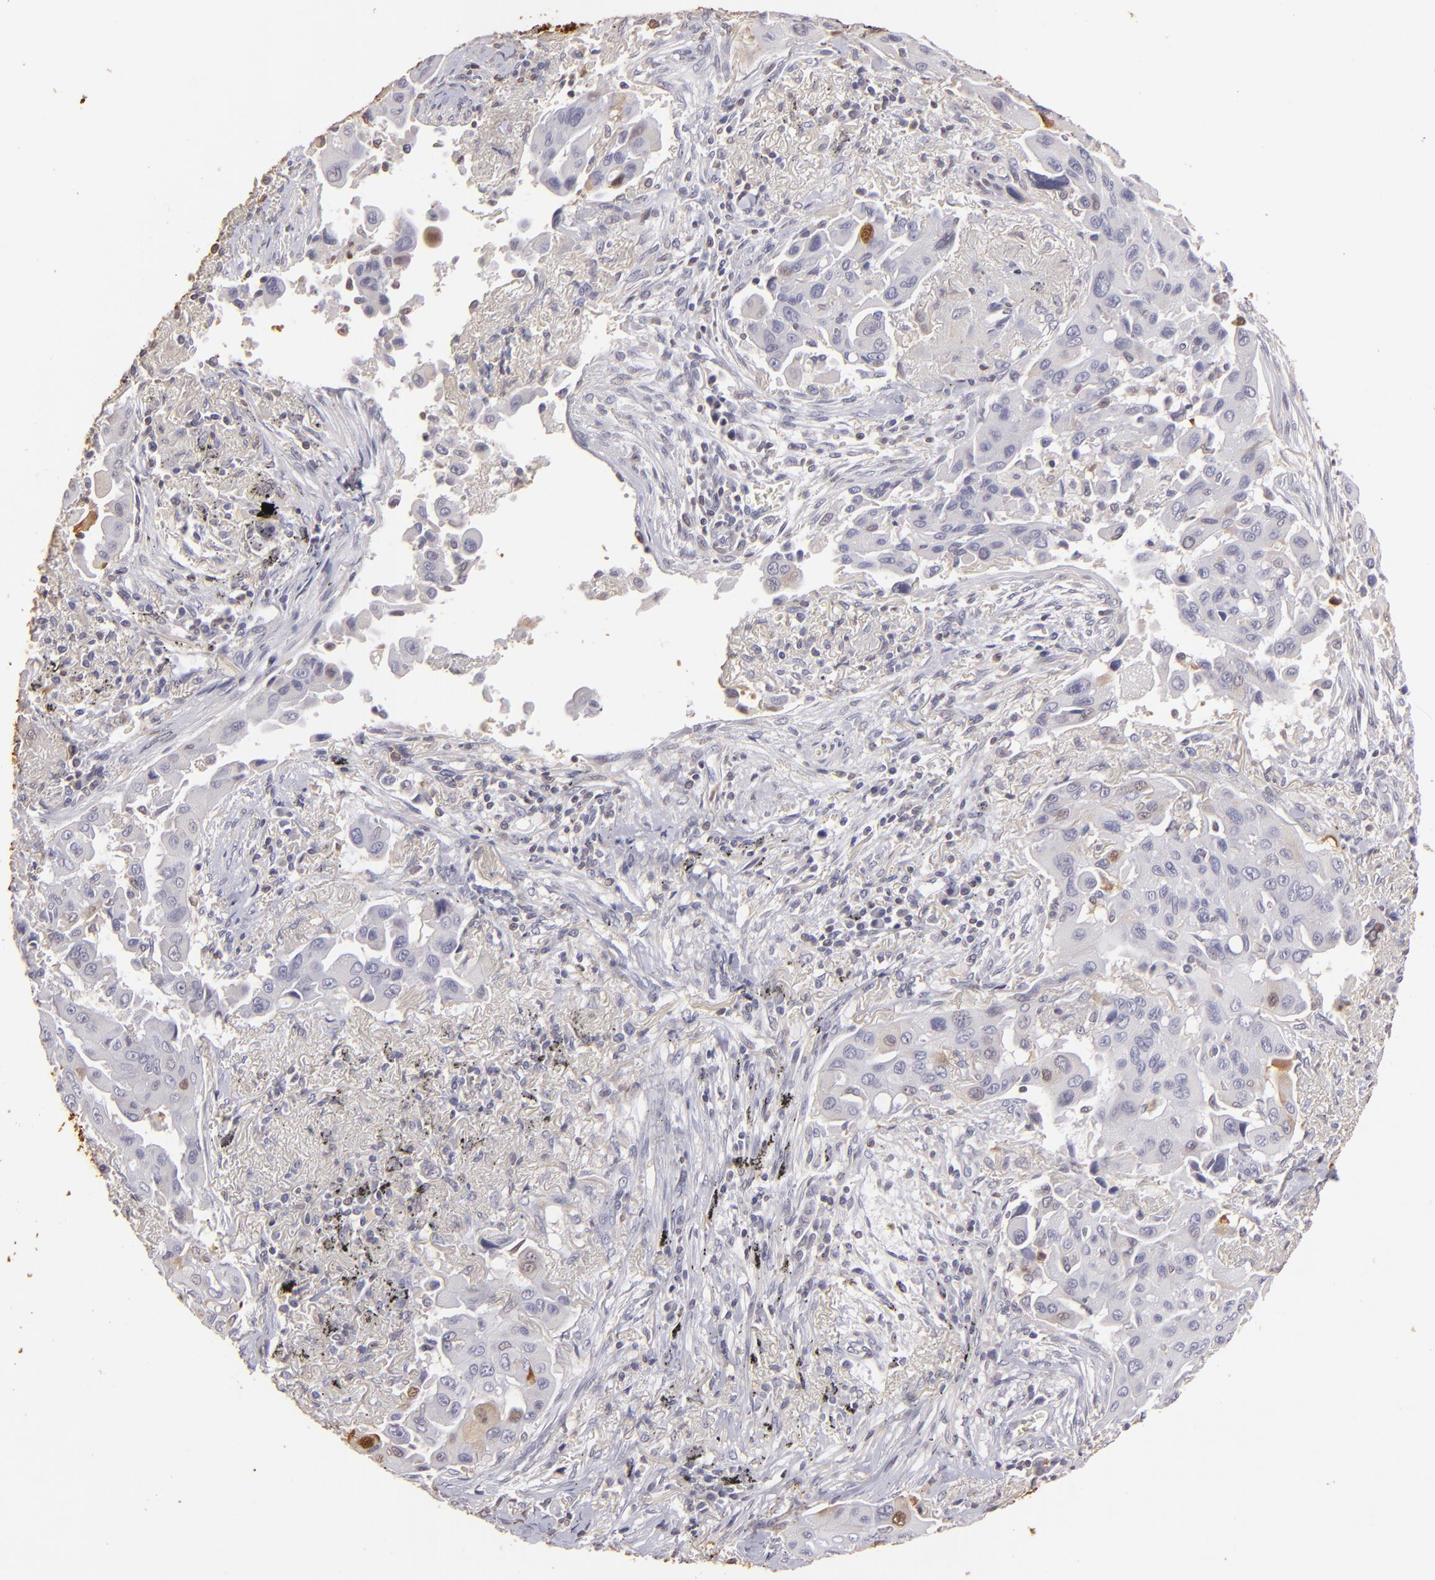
{"staining": {"intensity": "moderate", "quantity": "<25%", "location": "cytoplasmic/membranous,nuclear"}, "tissue": "lung cancer", "cell_type": "Tumor cells", "image_type": "cancer", "snomed": [{"axis": "morphology", "description": "Adenocarcinoma, NOS"}, {"axis": "topography", "description": "Lung"}], "caption": "Human lung cancer stained for a protein (brown) shows moderate cytoplasmic/membranous and nuclear positive positivity in approximately <25% of tumor cells.", "gene": "S100A2", "patient": {"sex": "male", "age": 68}}